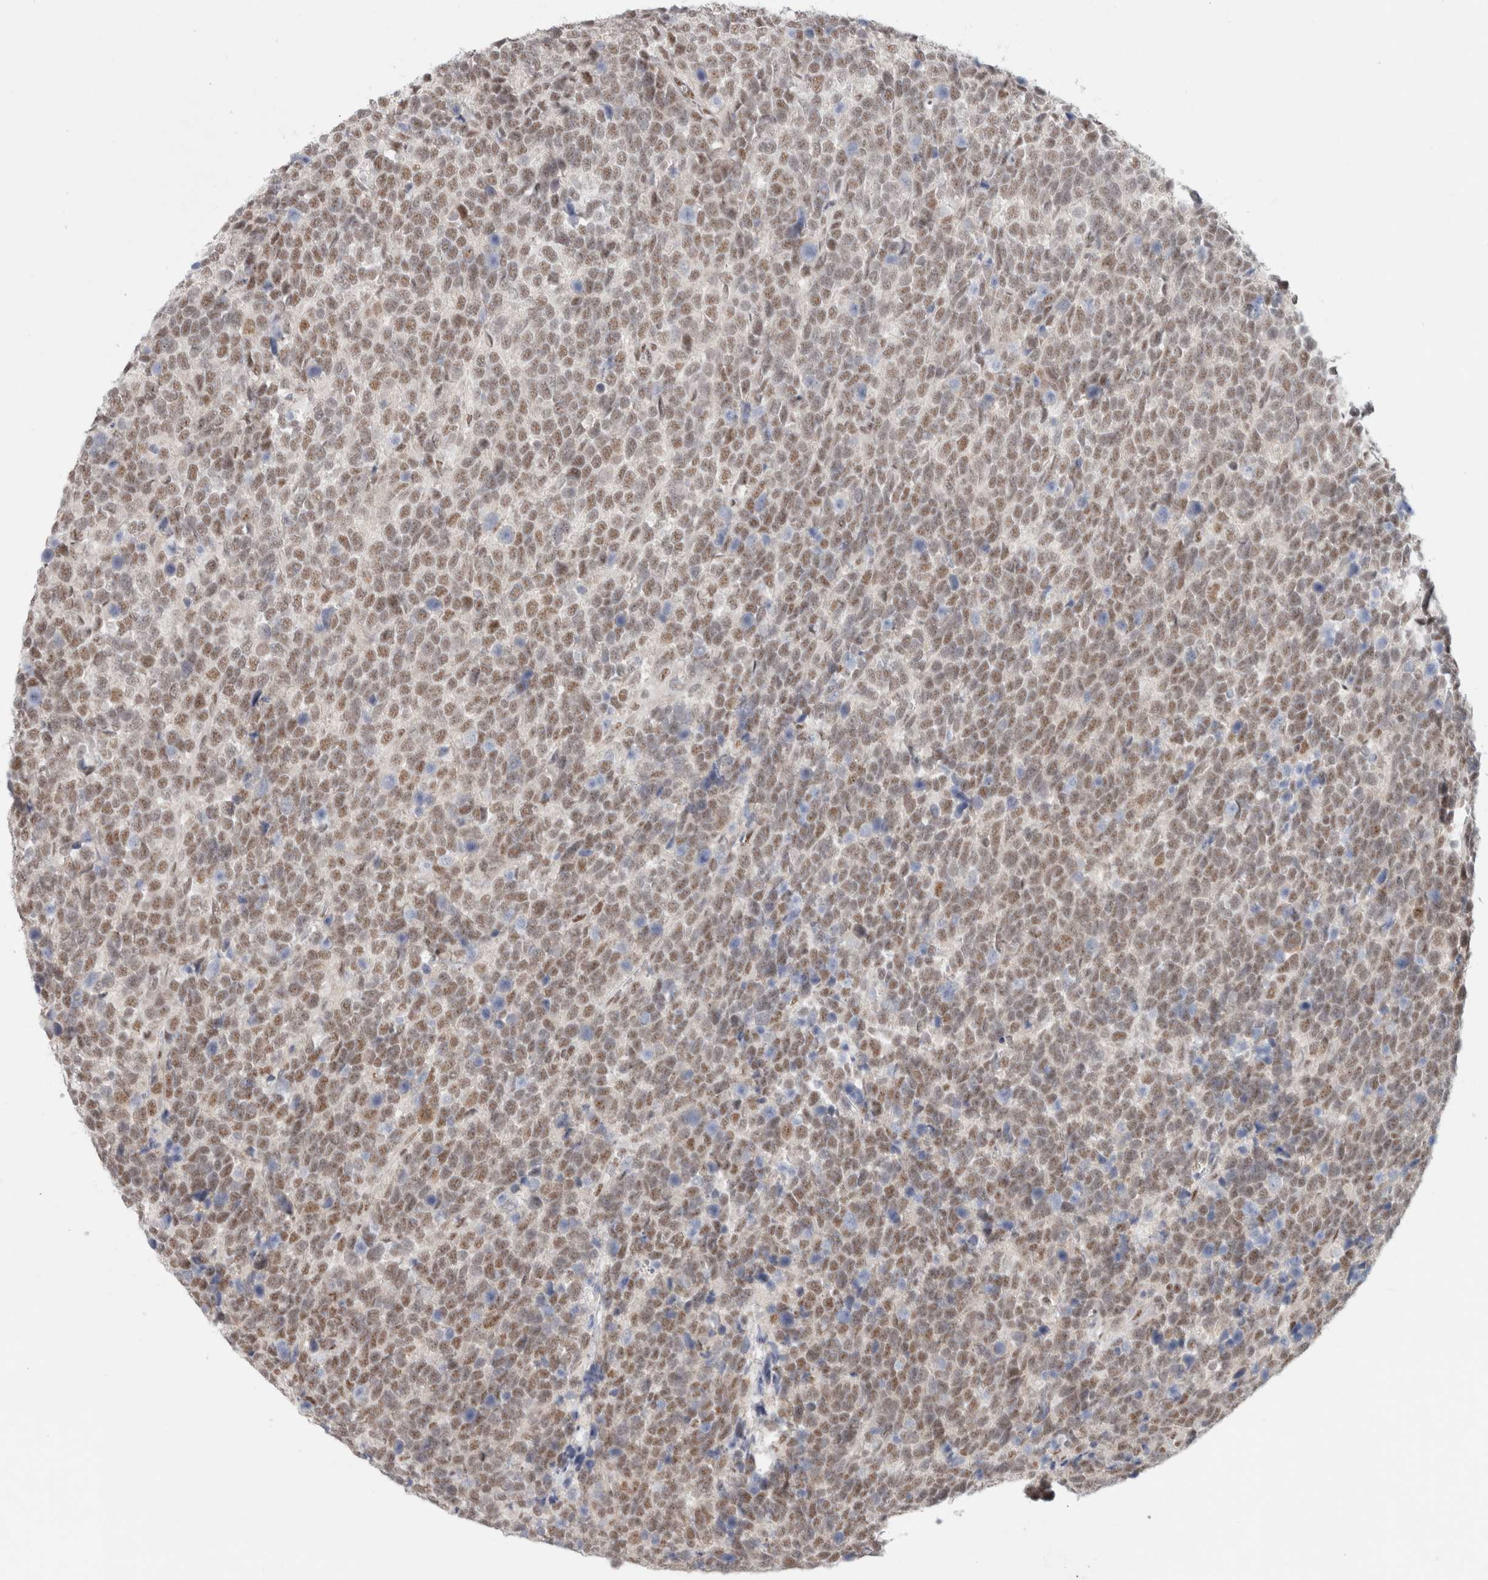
{"staining": {"intensity": "moderate", "quantity": ">75%", "location": "nuclear"}, "tissue": "urothelial cancer", "cell_type": "Tumor cells", "image_type": "cancer", "snomed": [{"axis": "morphology", "description": "Urothelial carcinoma, High grade"}, {"axis": "topography", "description": "Urinary bladder"}], "caption": "There is medium levels of moderate nuclear staining in tumor cells of high-grade urothelial carcinoma, as demonstrated by immunohistochemical staining (brown color).", "gene": "TRMT12", "patient": {"sex": "female", "age": 82}}